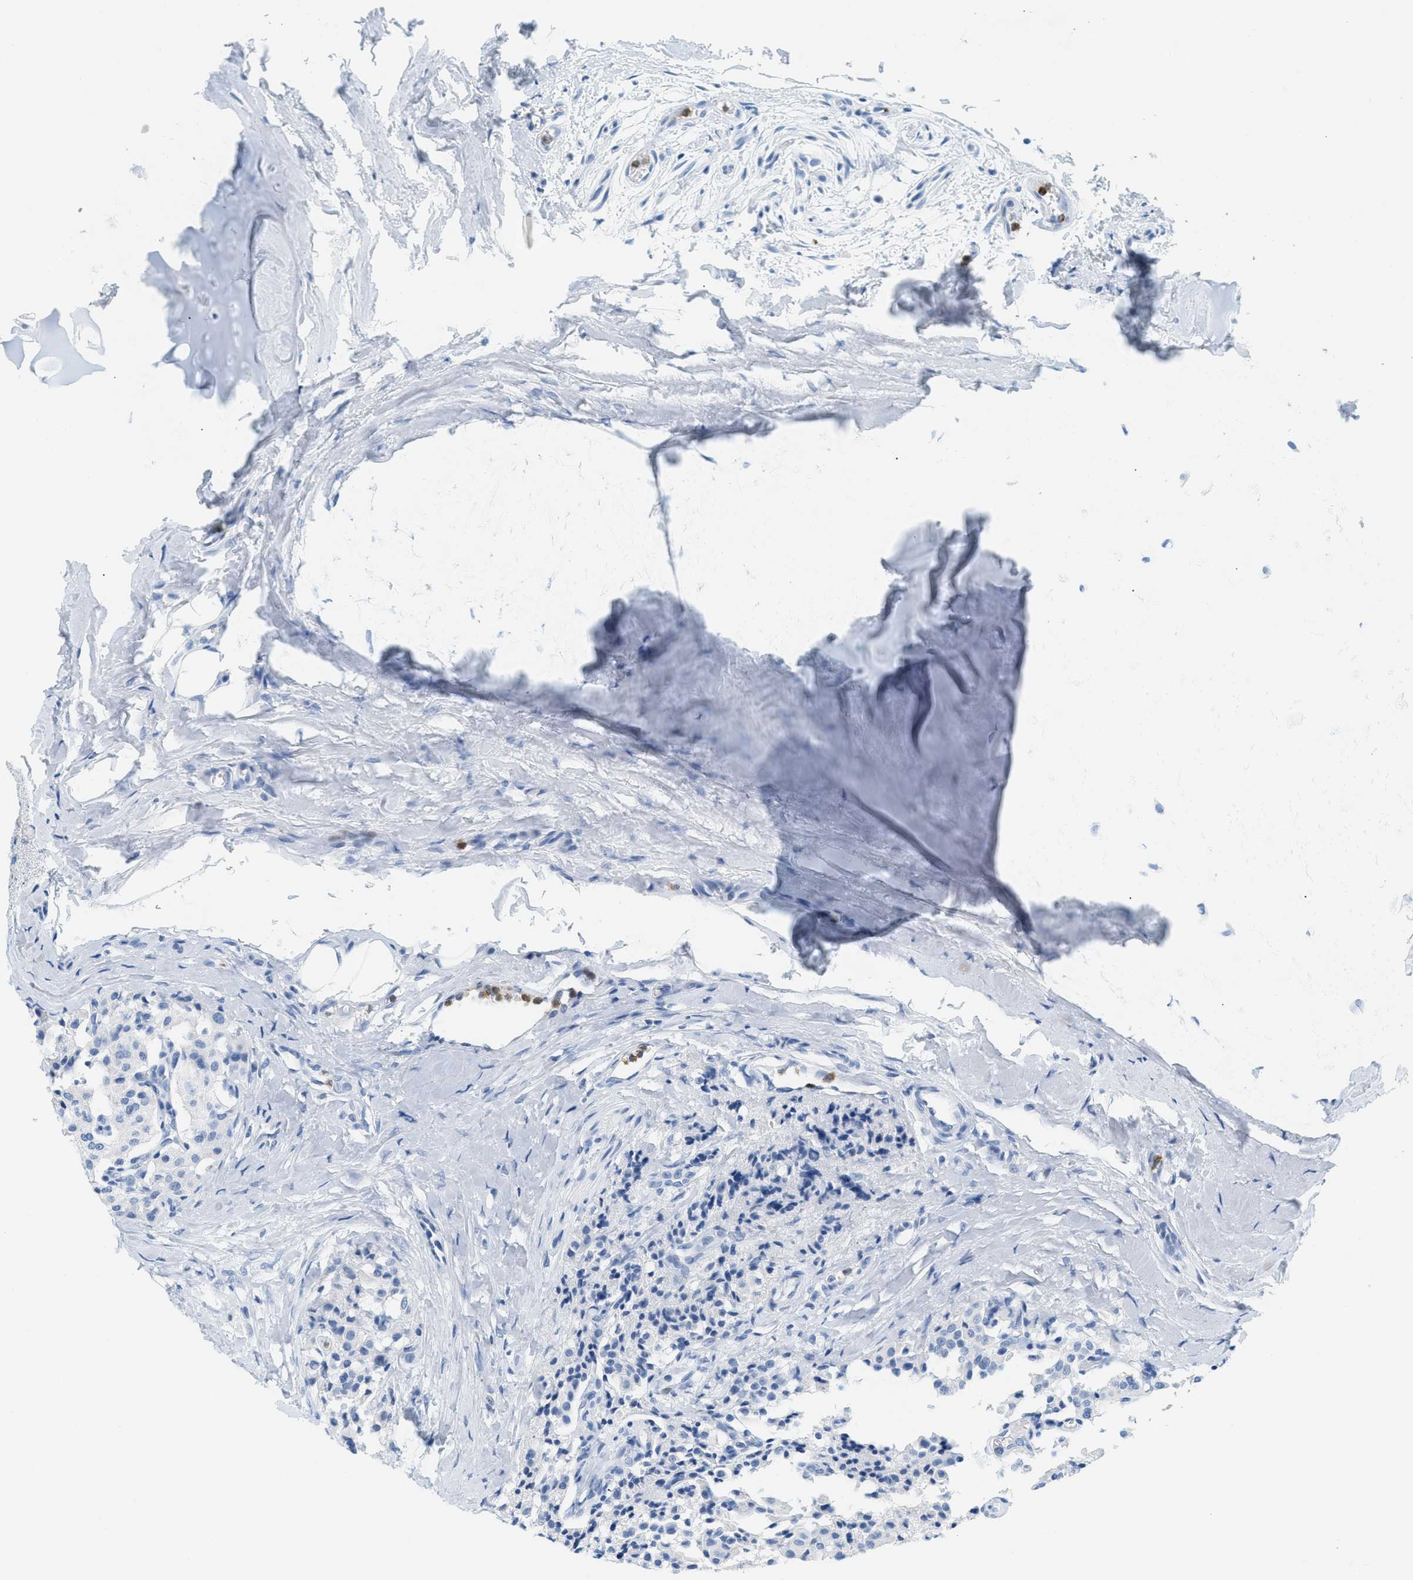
{"staining": {"intensity": "negative", "quantity": "none", "location": "none"}, "tissue": "carcinoid", "cell_type": "Tumor cells", "image_type": "cancer", "snomed": [{"axis": "morphology", "description": "Carcinoid, malignant, NOS"}, {"axis": "topography", "description": "Lung"}], "caption": "Malignant carcinoid was stained to show a protein in brown. There is no significant positivity in tumor cells.", "gene": "LCN2", "patient": {"sex": "male", "age": 30}}